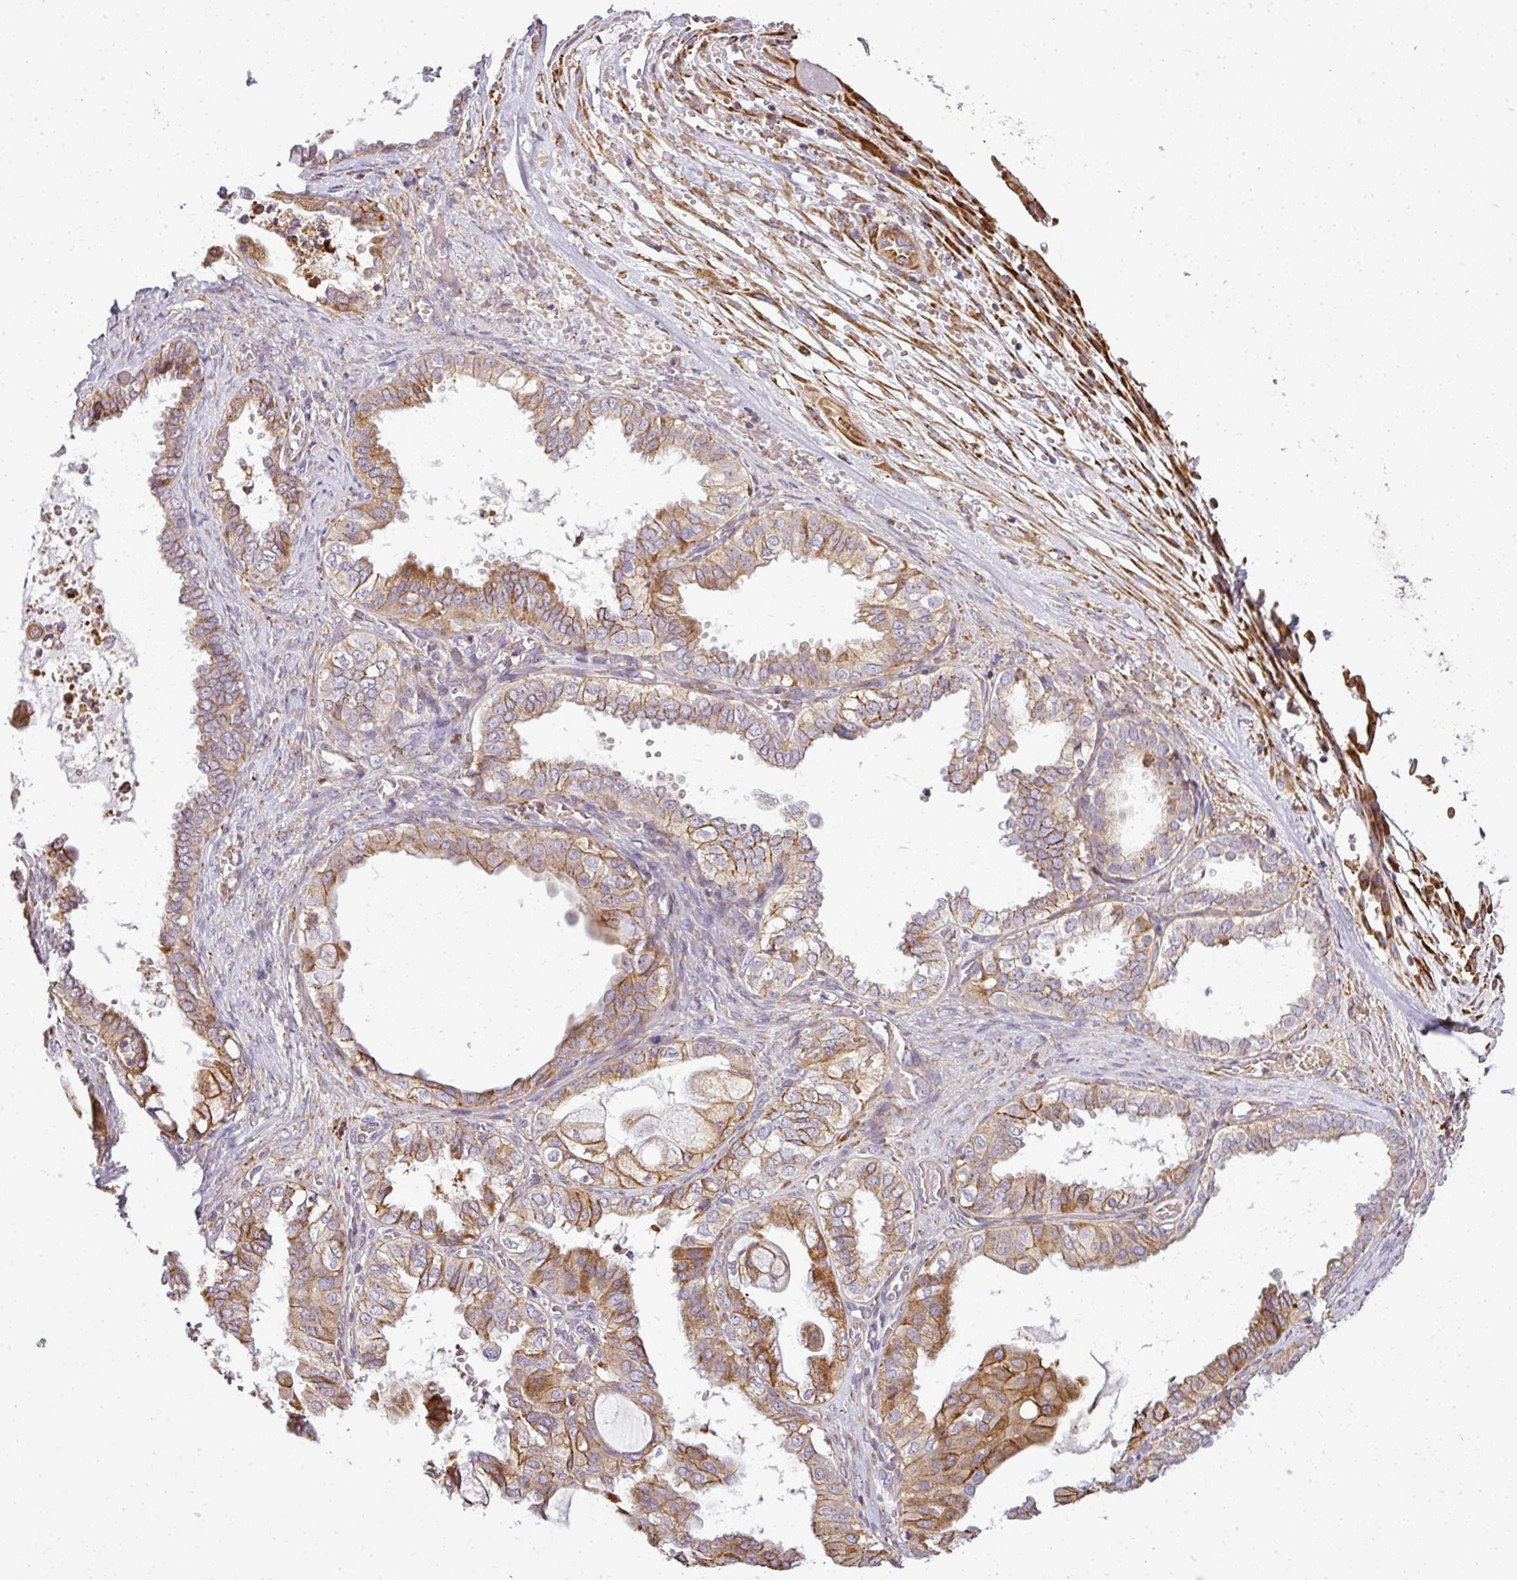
{"staining": {"intensity": "moderate", "quantity": ">75%", "location": "cytoplasmic/membranous"}, "tissue": "ovarian cancer", "cell_type": "Tumor cells", "image_type": "cancer", "snomed": [{"axis": "morphology", "description": "Carcinoma, NOS"}, {"axis": "morphology", "description": "Carcinoma, endometroid"}, {"axis": "topography", "description": "Ovary"}], "caption": "Moderate cytoplasmic/membranous positivity for a protein is present in approximately >75% of tumor cells of ovarian cancer using IHC.", "gene": "ANKRD18A", "patient": {"sex": "female", "age": 50}}